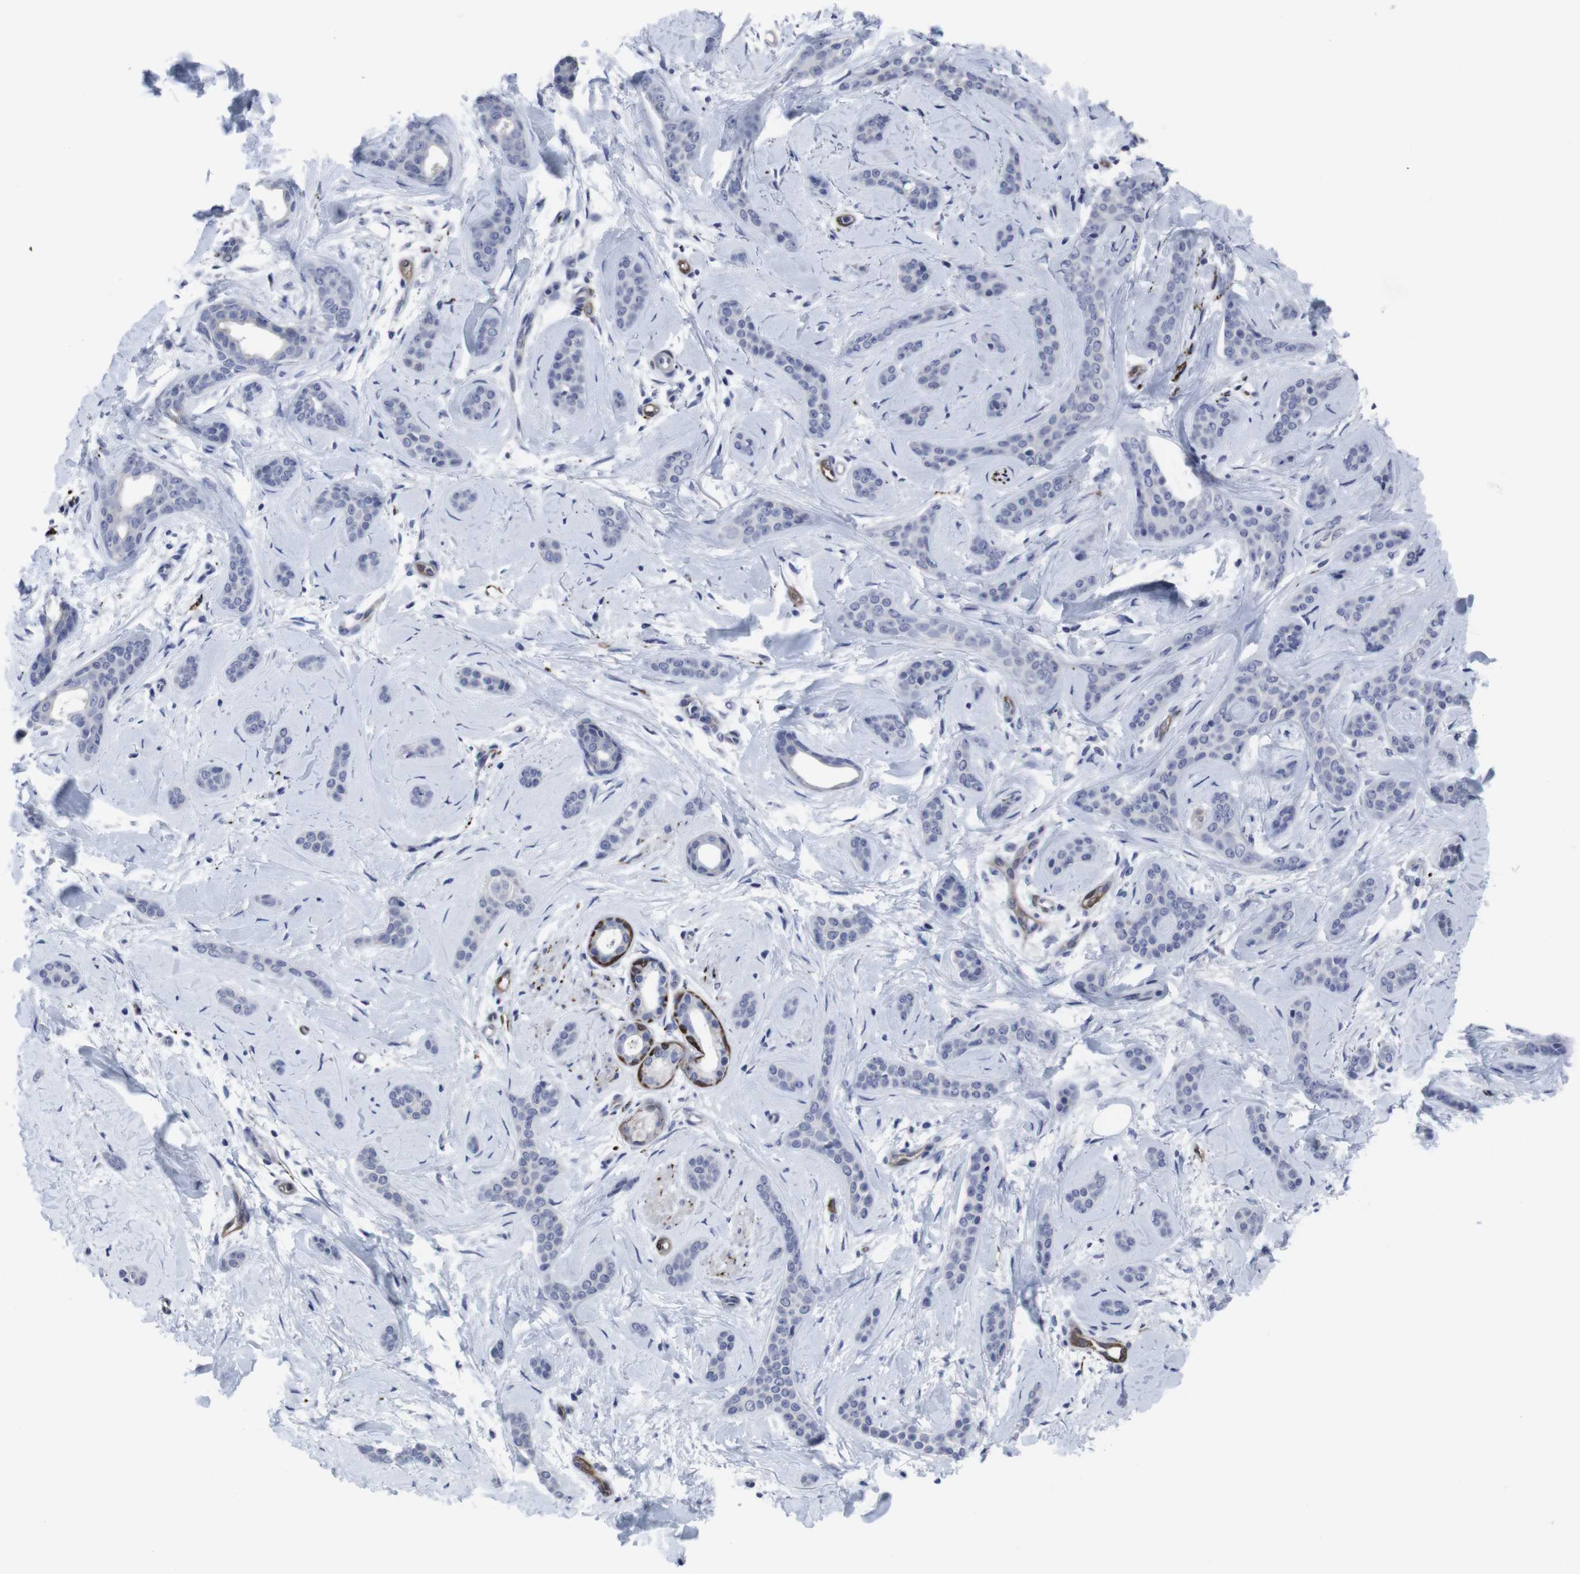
{"staining": {"intensity": "negative", "quantity": "none", "location": "none"}, "tissue": "skin cancer", "cell_type": "Tumor cells", "image_type": "cancer", "snomed": [{"axis": "morphology", "description": "Basal cell carcinoma"}, {"axis": "morphology", "description": "Adnexal tumor, benign"}, {"axis": "topography", "description": "Skin"}], "caption": "This micrograph is of skin cancer (benign adnexal tumor) stained with IHC to label a protein in brown with the nuclei are counter-stained blue. There is no positivity in tumor cells.", "gene": "SNCG", "patient": {"sex": "female", "age": 42}}